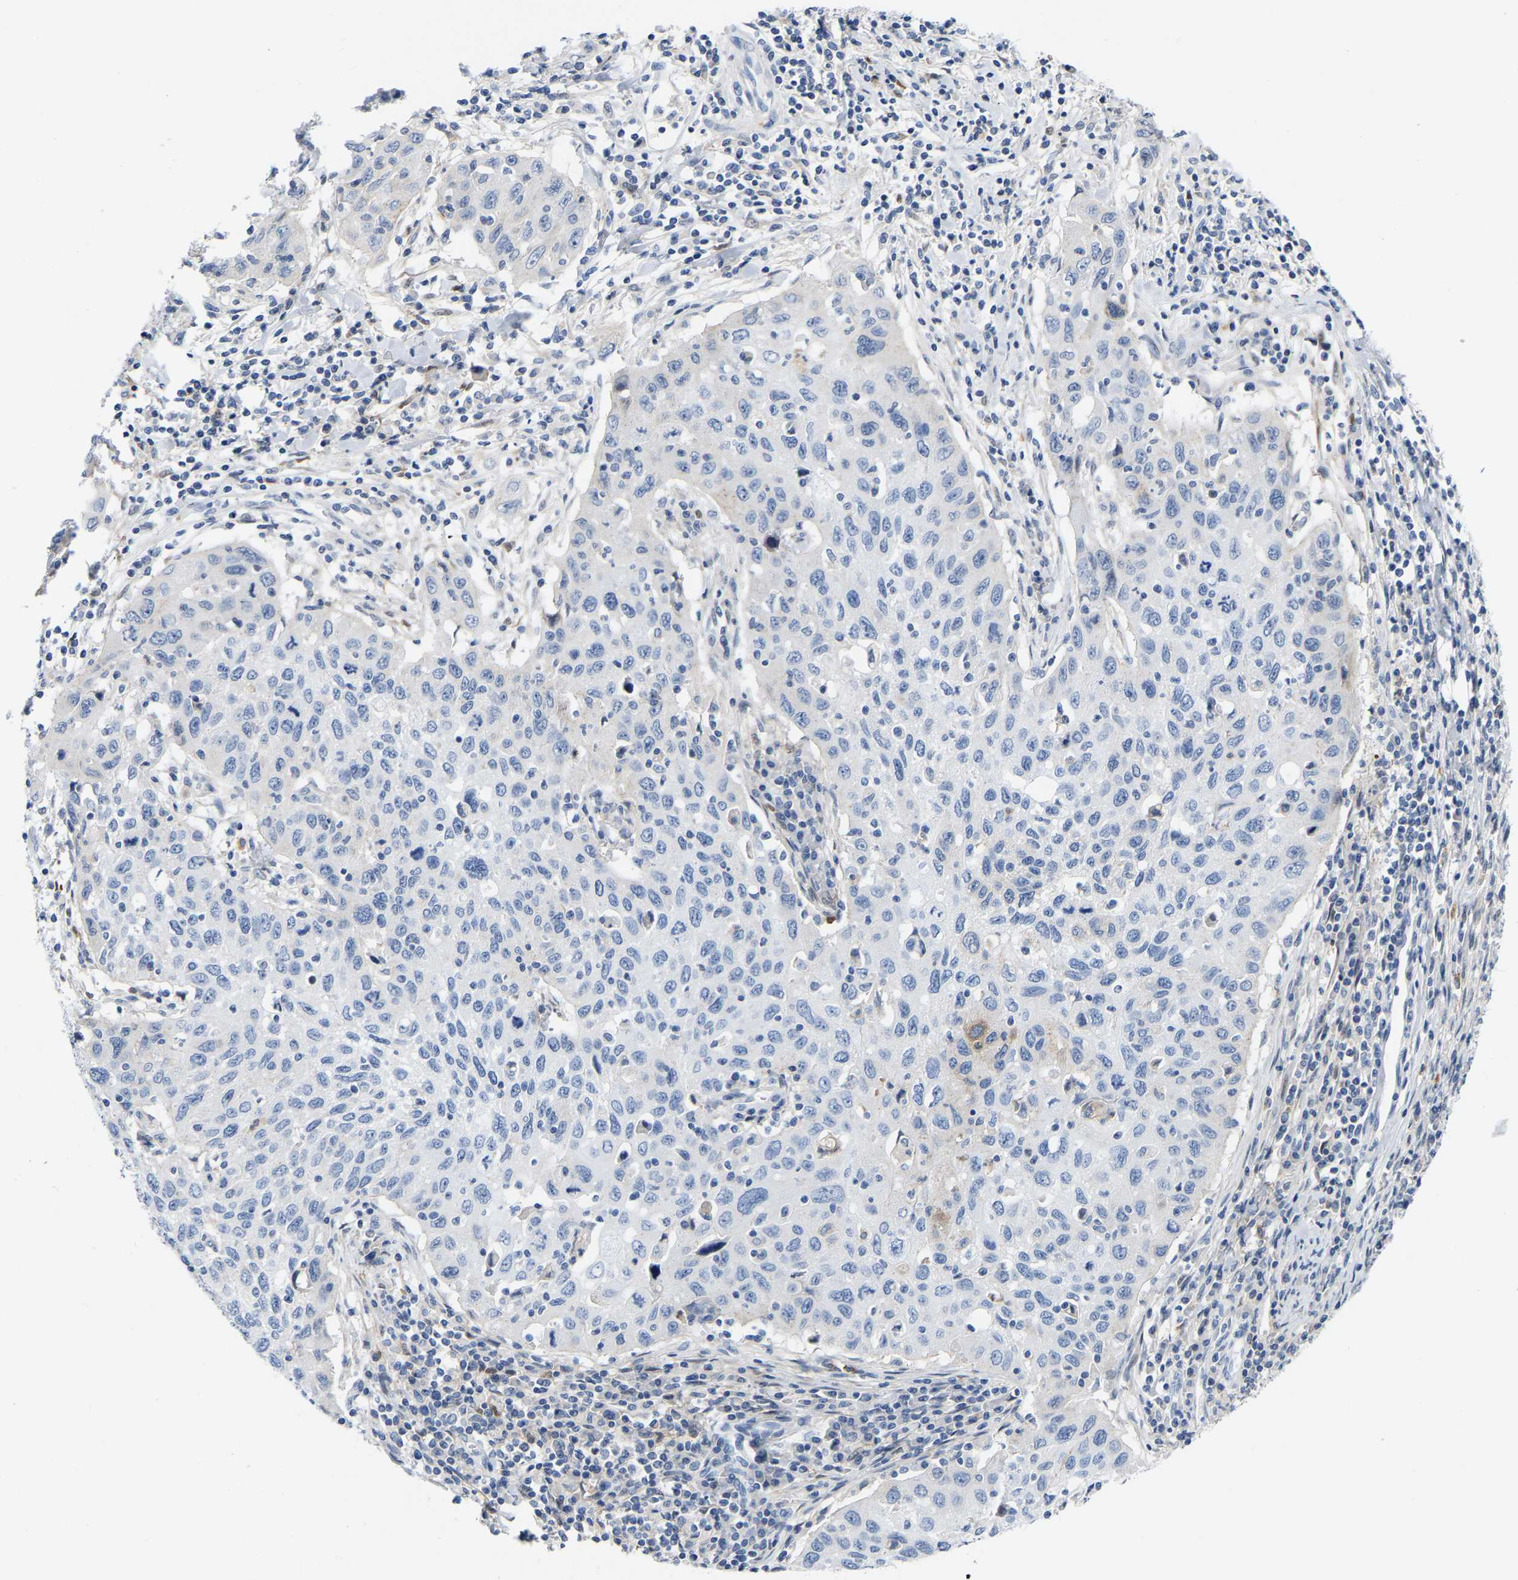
{"staining": {"intensity": "negative", "quantity": "none", "location": "none"}, "tissue": "cervical cancer", "cell_type": "Tumor cells", "image_type": "cancer", "snomed": [{"axis": "morphology", "description": "Squamous cell carcinoma, NOS"}, {"axis": "topography", "description": "Cervix"}], "caption": "Tumor cells show no significant protein staining in squamous cell carcinoma (cervical).", "gene": "ABTB2", "patient": {"sex": "female", "age": 53}}